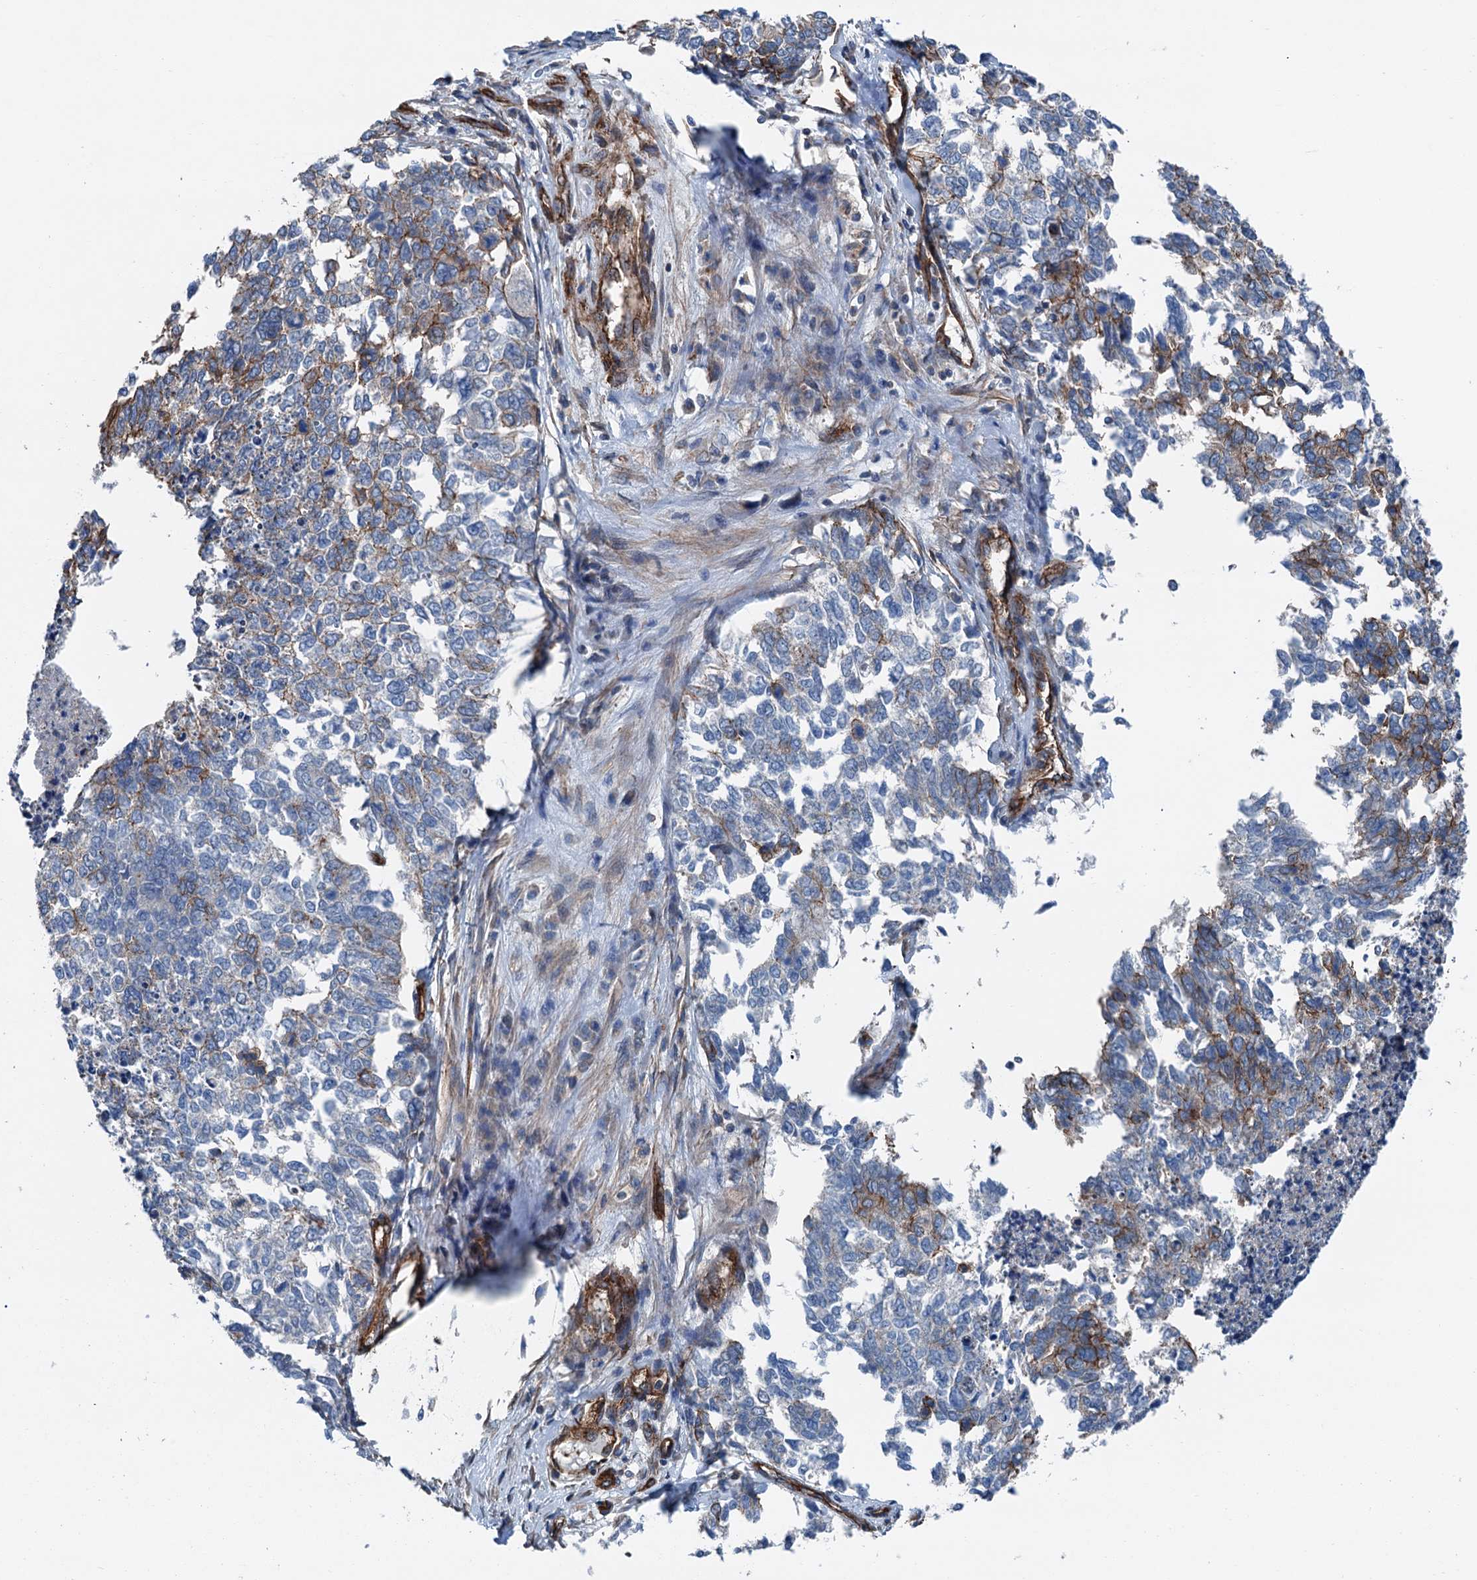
{"staining": {"intensity": "moderate", "quantity": "<25%", "location": "cytoplasmic/membranous"}, "tissue": "cervical cancer", "cell_type": "Tumor cells", "image_type": "cancer", "snomed": [{"axis": "morphology", "description": "Squamous cell carcinoma, NOS"}, {"axis": "topography", "description": "Cervix"}], "caption": "Cervical cancer (squamous cell carcinoma) was stained to show a protein in brown. There is low levels of moderate cytoplasmic/membranous staining in approximately <25% of tumor cells. The protein of interest is shown in brown color, while the nuclei are stained blue.", "gene": "NMRAL1", "patient": {"sex": "female", "age": 63}}